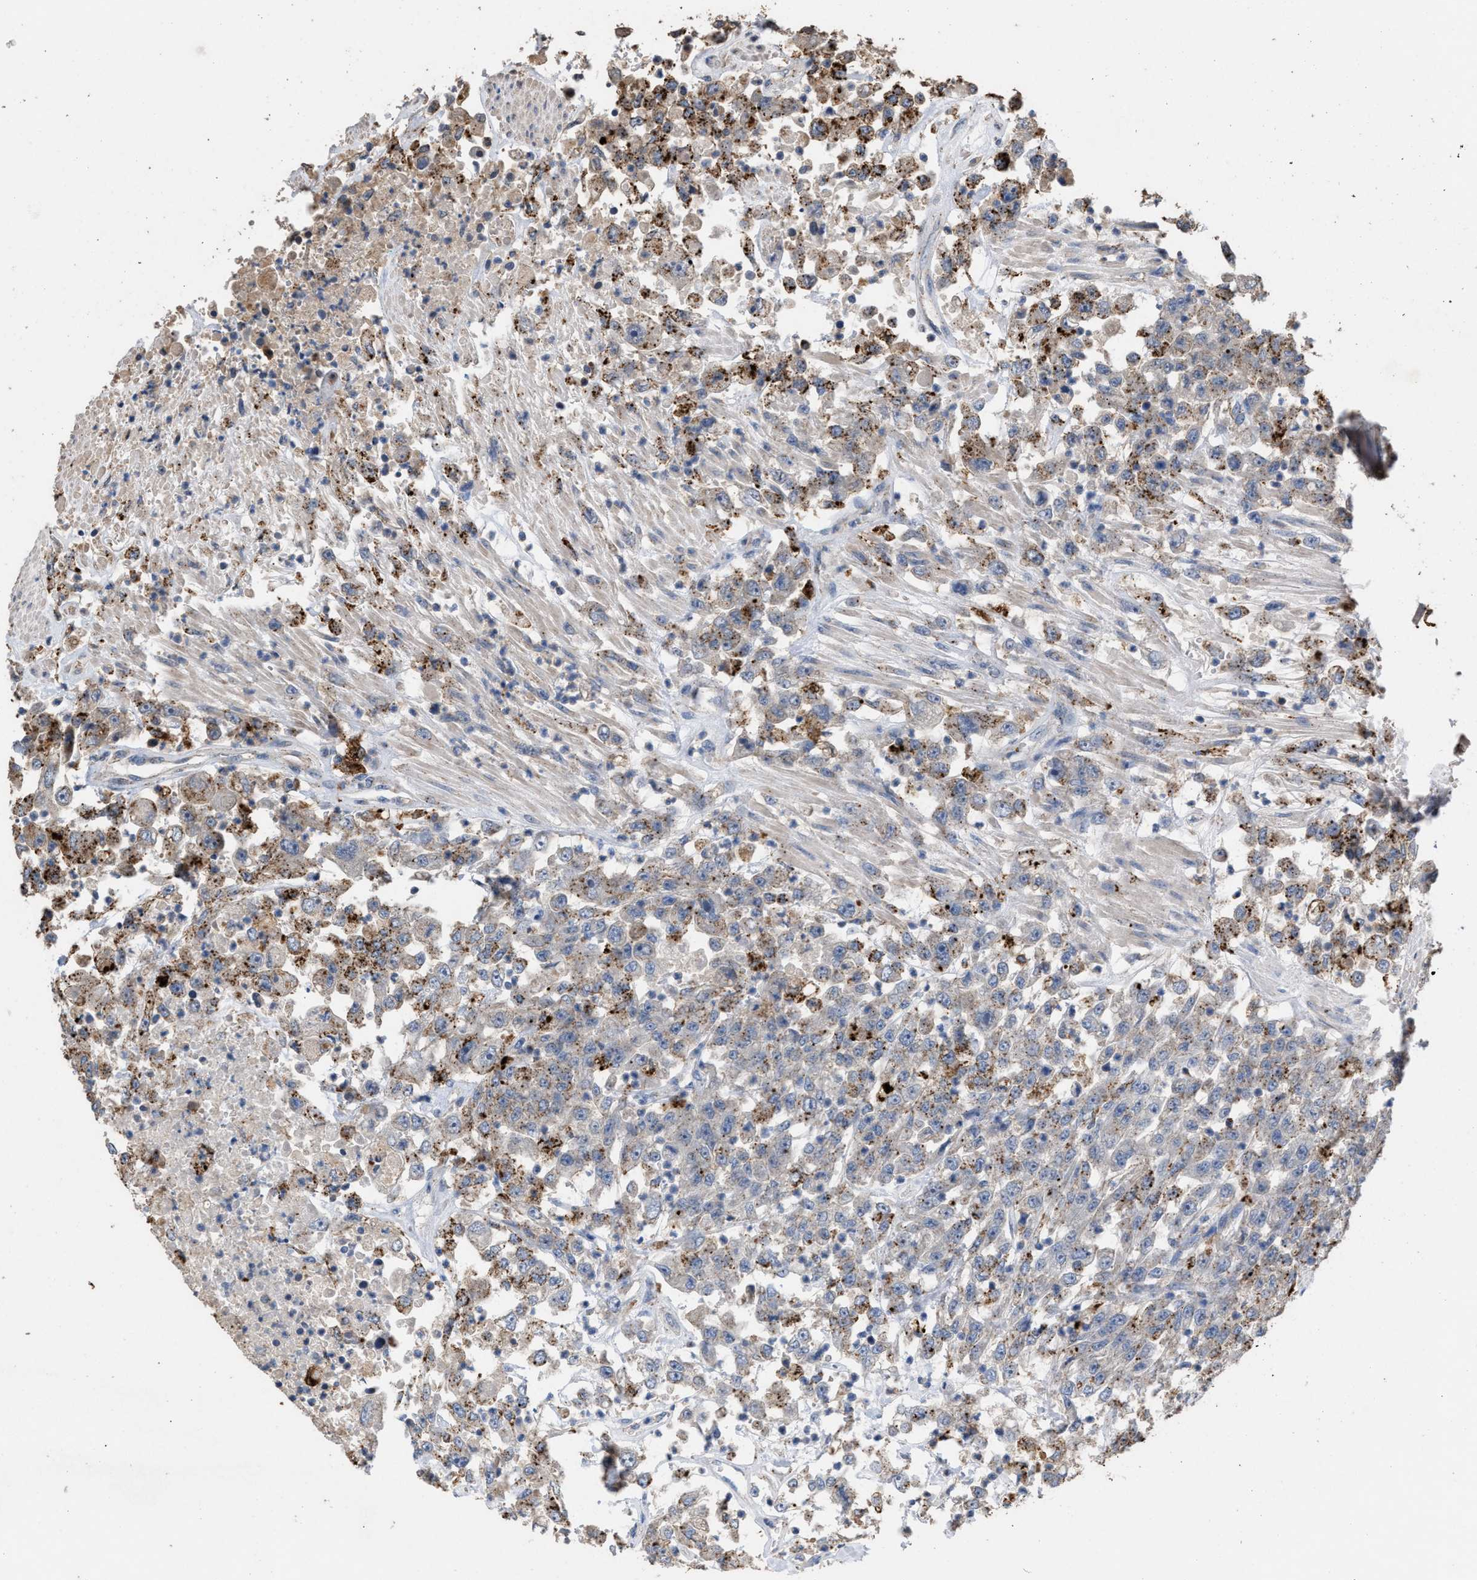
{"staining": {"intensity": "moderate", "quantity": "<25%", "location": "cytoplasmic/membranous"}, "tissue": "urothelial cancer", "cell_type": "Tumor cells", "image_type": "cancer", "snomed": [{"axis": "morphology", "description": "Urothelial carcinoma, High grade"}, {"axis": "topography", "description": "Urinary bladder"}], "caption": "Urothelial cancer tissue displays moderate cytoplasmic/membranous staining in about <25% of tumor cells, visualized by immunohistochemistry.", "gene": "ELMO3", "patient": {"sex": "male", "age": 46}}